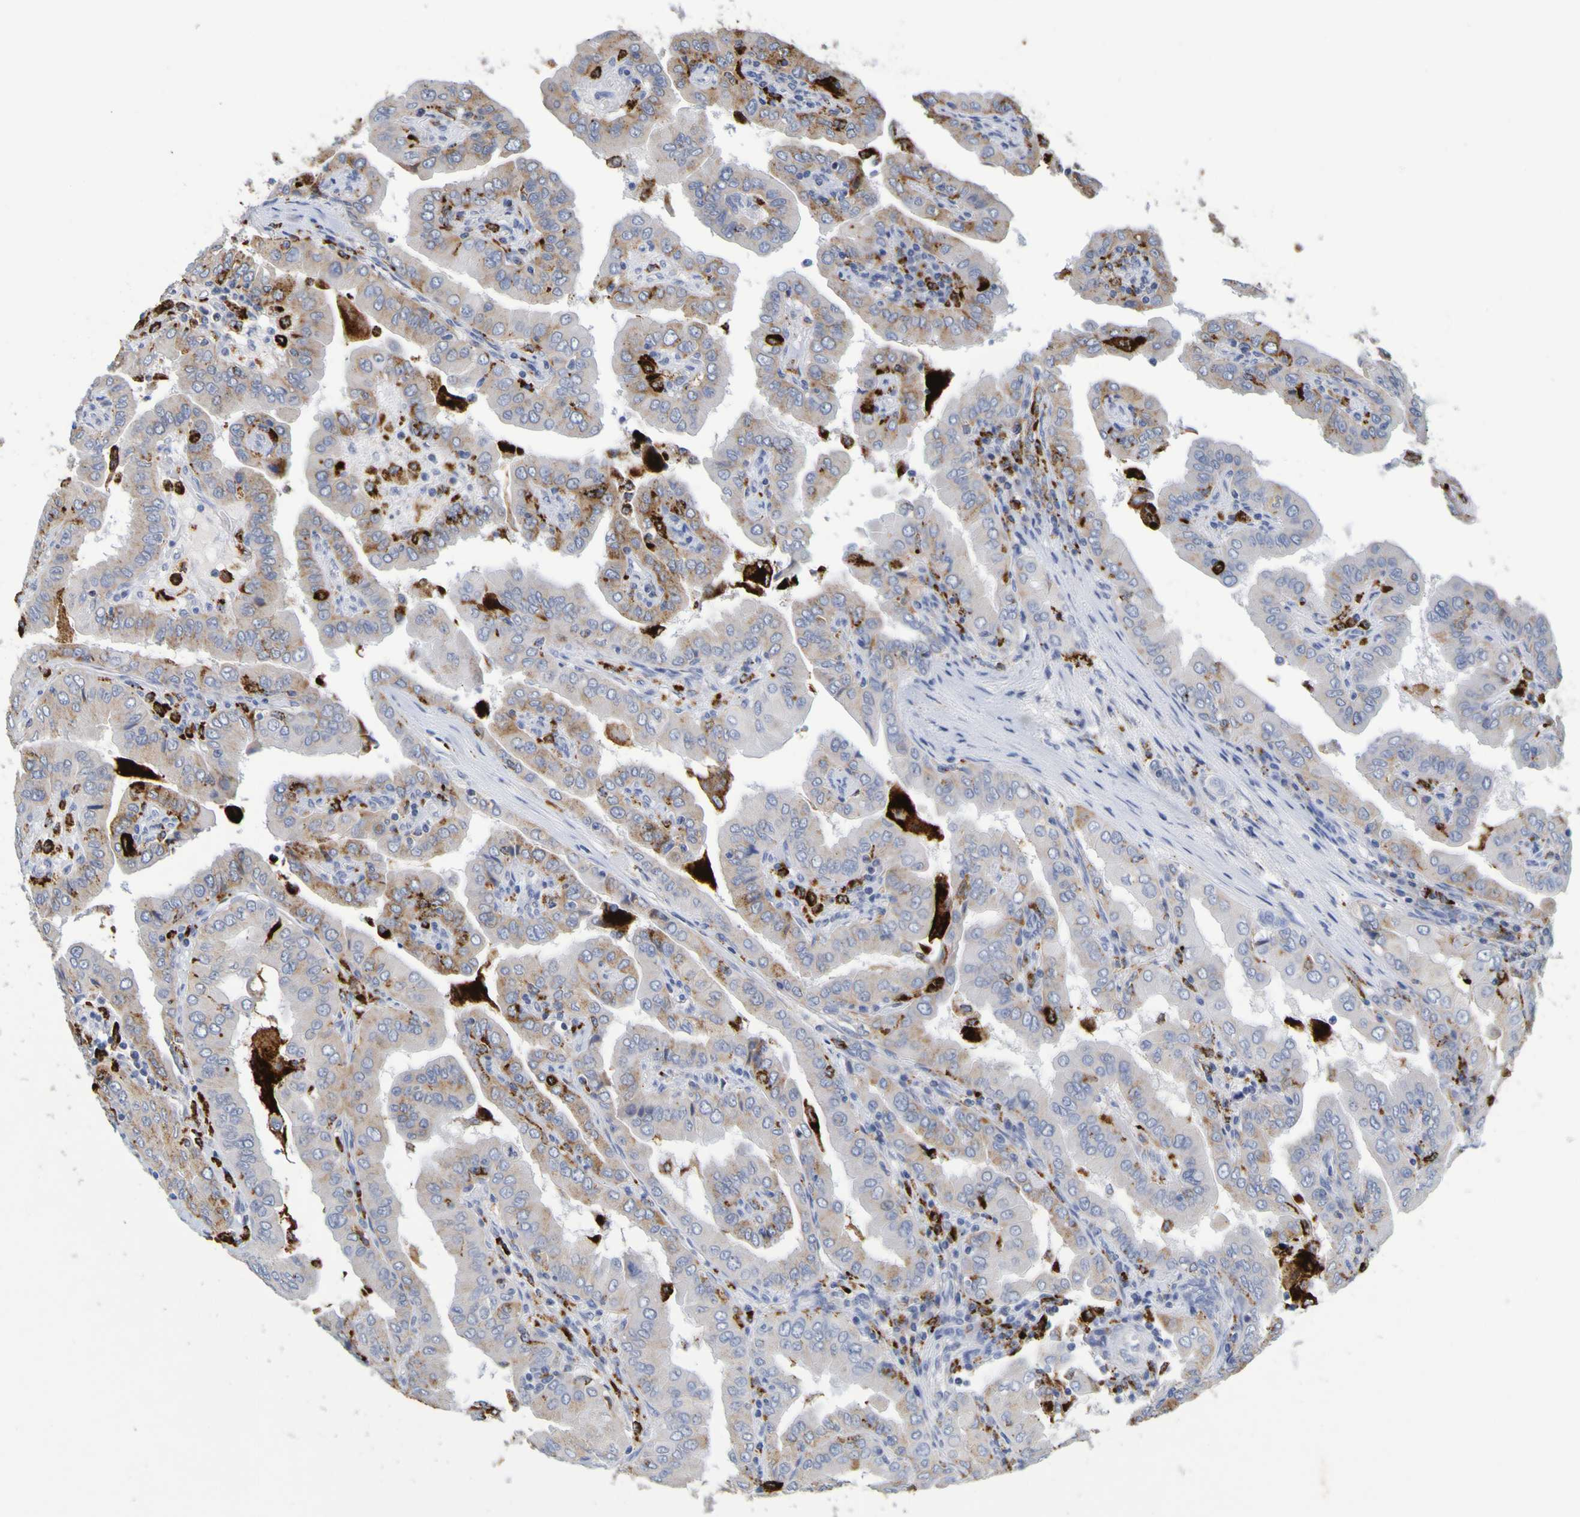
{"staining": {"intensity": "moderate", "quantity": "25%-75%", "location": "cytoplasmic/membranous"}, "tissue": "thyroid cancer", "cell_type": "Tumor cells", "image_type": "cancer", "snomed": [{"axis": "morphology", "description": "Papillary adenocarcinoma, NOS"}, {"axis": "topography", "description": "Thyroid gland"}], "caption": "Papillary adenocarcinoma (thyroid) stained for a protein exhibits moderate cytoplasmic/membranous positivity in tumor cells.", "gene": "TPH1", "patient": {"sex": "male", "age": 33}}